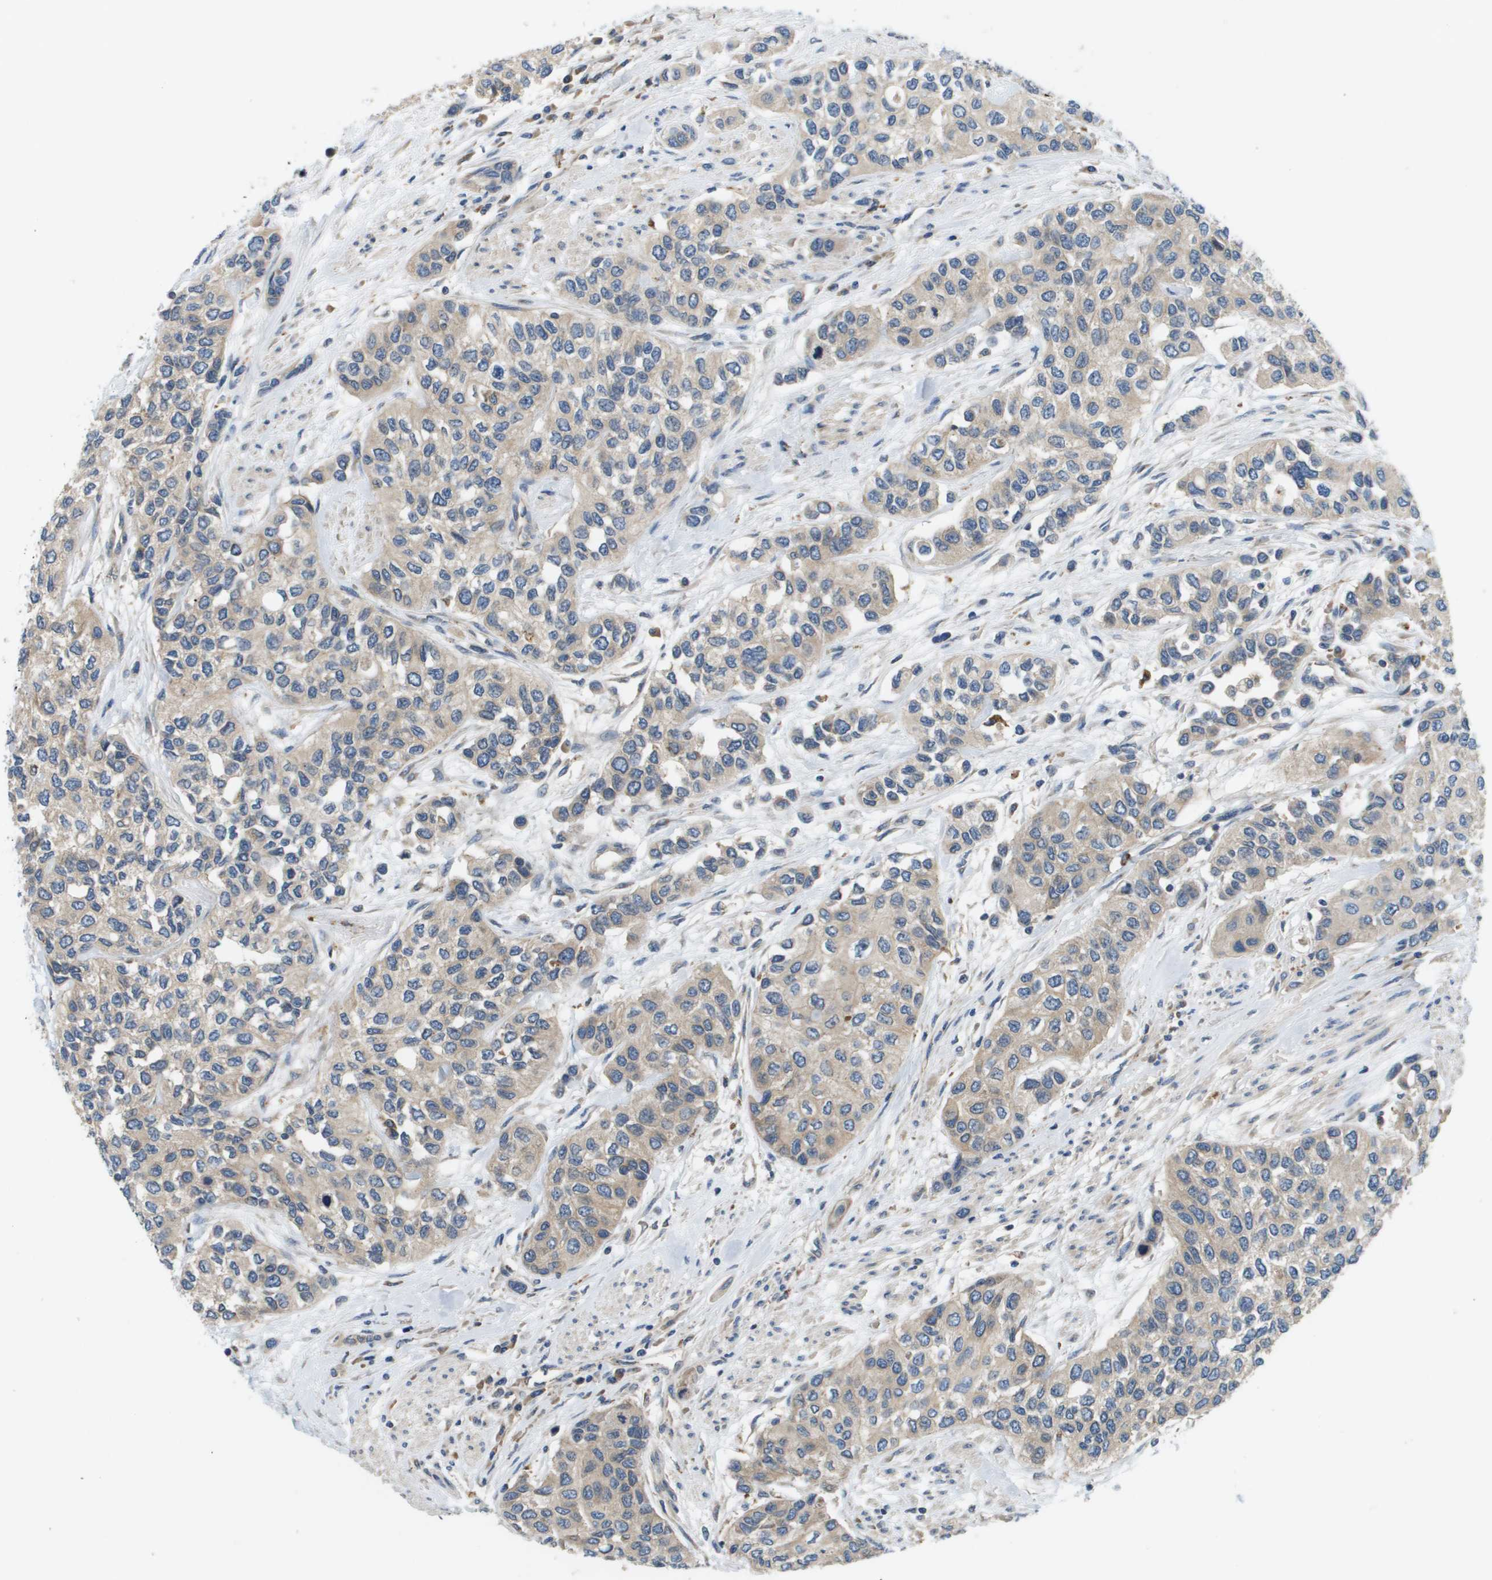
{"staining": {"intensity": "weak", "quantity": "25%-75%", "location": "cytoplasmic/membranous"}, "tissue": "urothelial cancer", "cell_type": "Tumor cells", "image_type": "cancer", "snomed": [{"axis": "morphology", "description": "Urothelial carcinoma, High grade"}, {"axis": "topography", "description": "Urinary bladder"}], "caption": "Immunohistochemical staining of urothelial cancer shows low levels of weak cytoplasmic/membranous positivity in about 25%-75% of tumor cells.", "gene": "SLC25A20", "patient": {"sex": "female", "age": 56}}